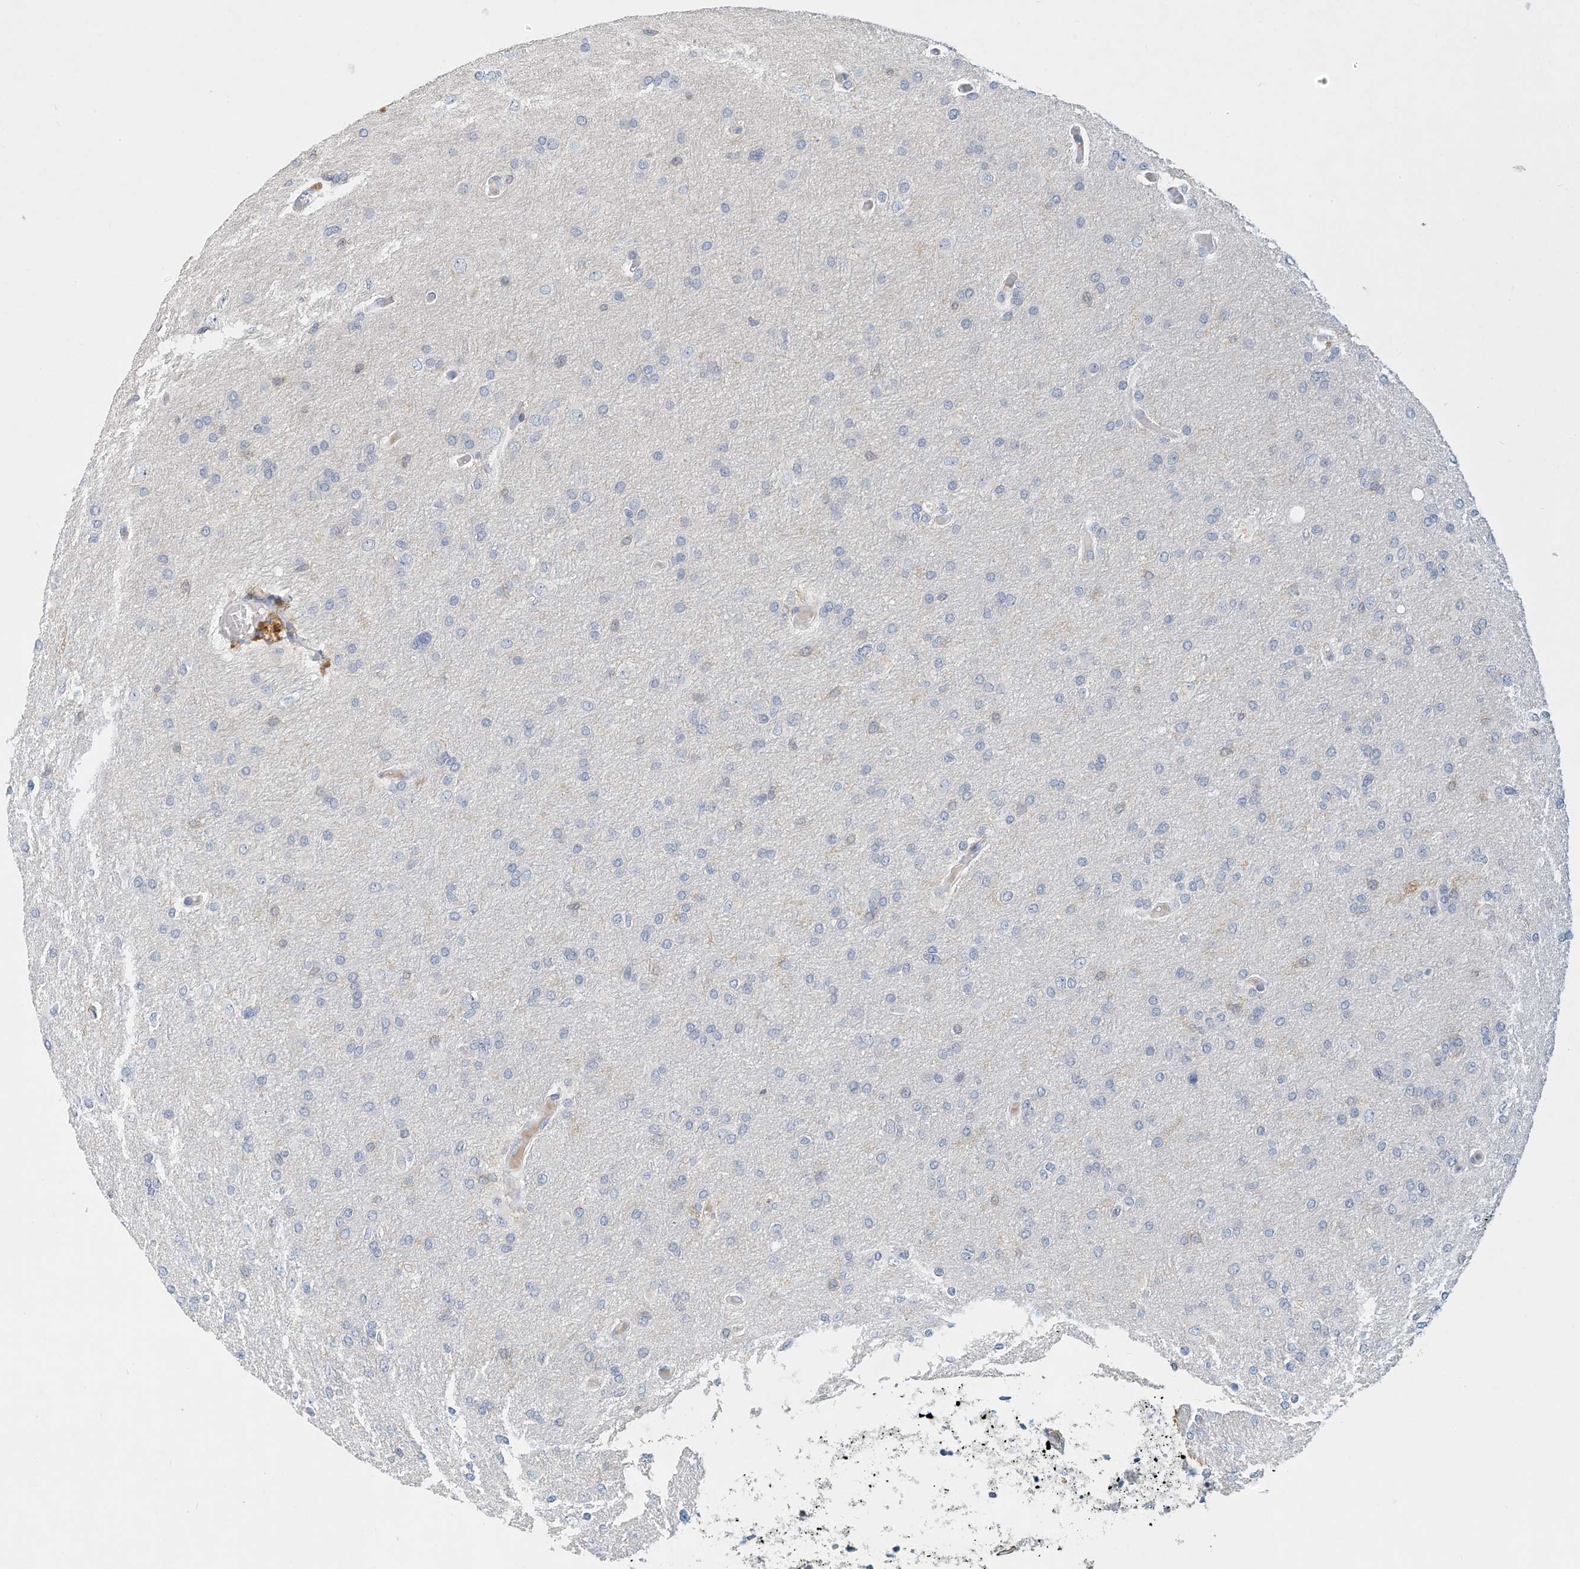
{"staining": {"intensity": "negative", "quantity": "none", "location": "none"}, "tissue": "glioma", "cell_type": "Tumor cells", "image_type": "cancer", "snomed": [{"axis": "morphology", "description": "Glioma, malignant, High grade"}, {"axis": "topography", "description": "Cerebral cortex"}], "caption": "An image of human glioma is negative for staining in tumor cells.", "gene": "MICAL1", "patient": {"sex": "female", "age": 36}}